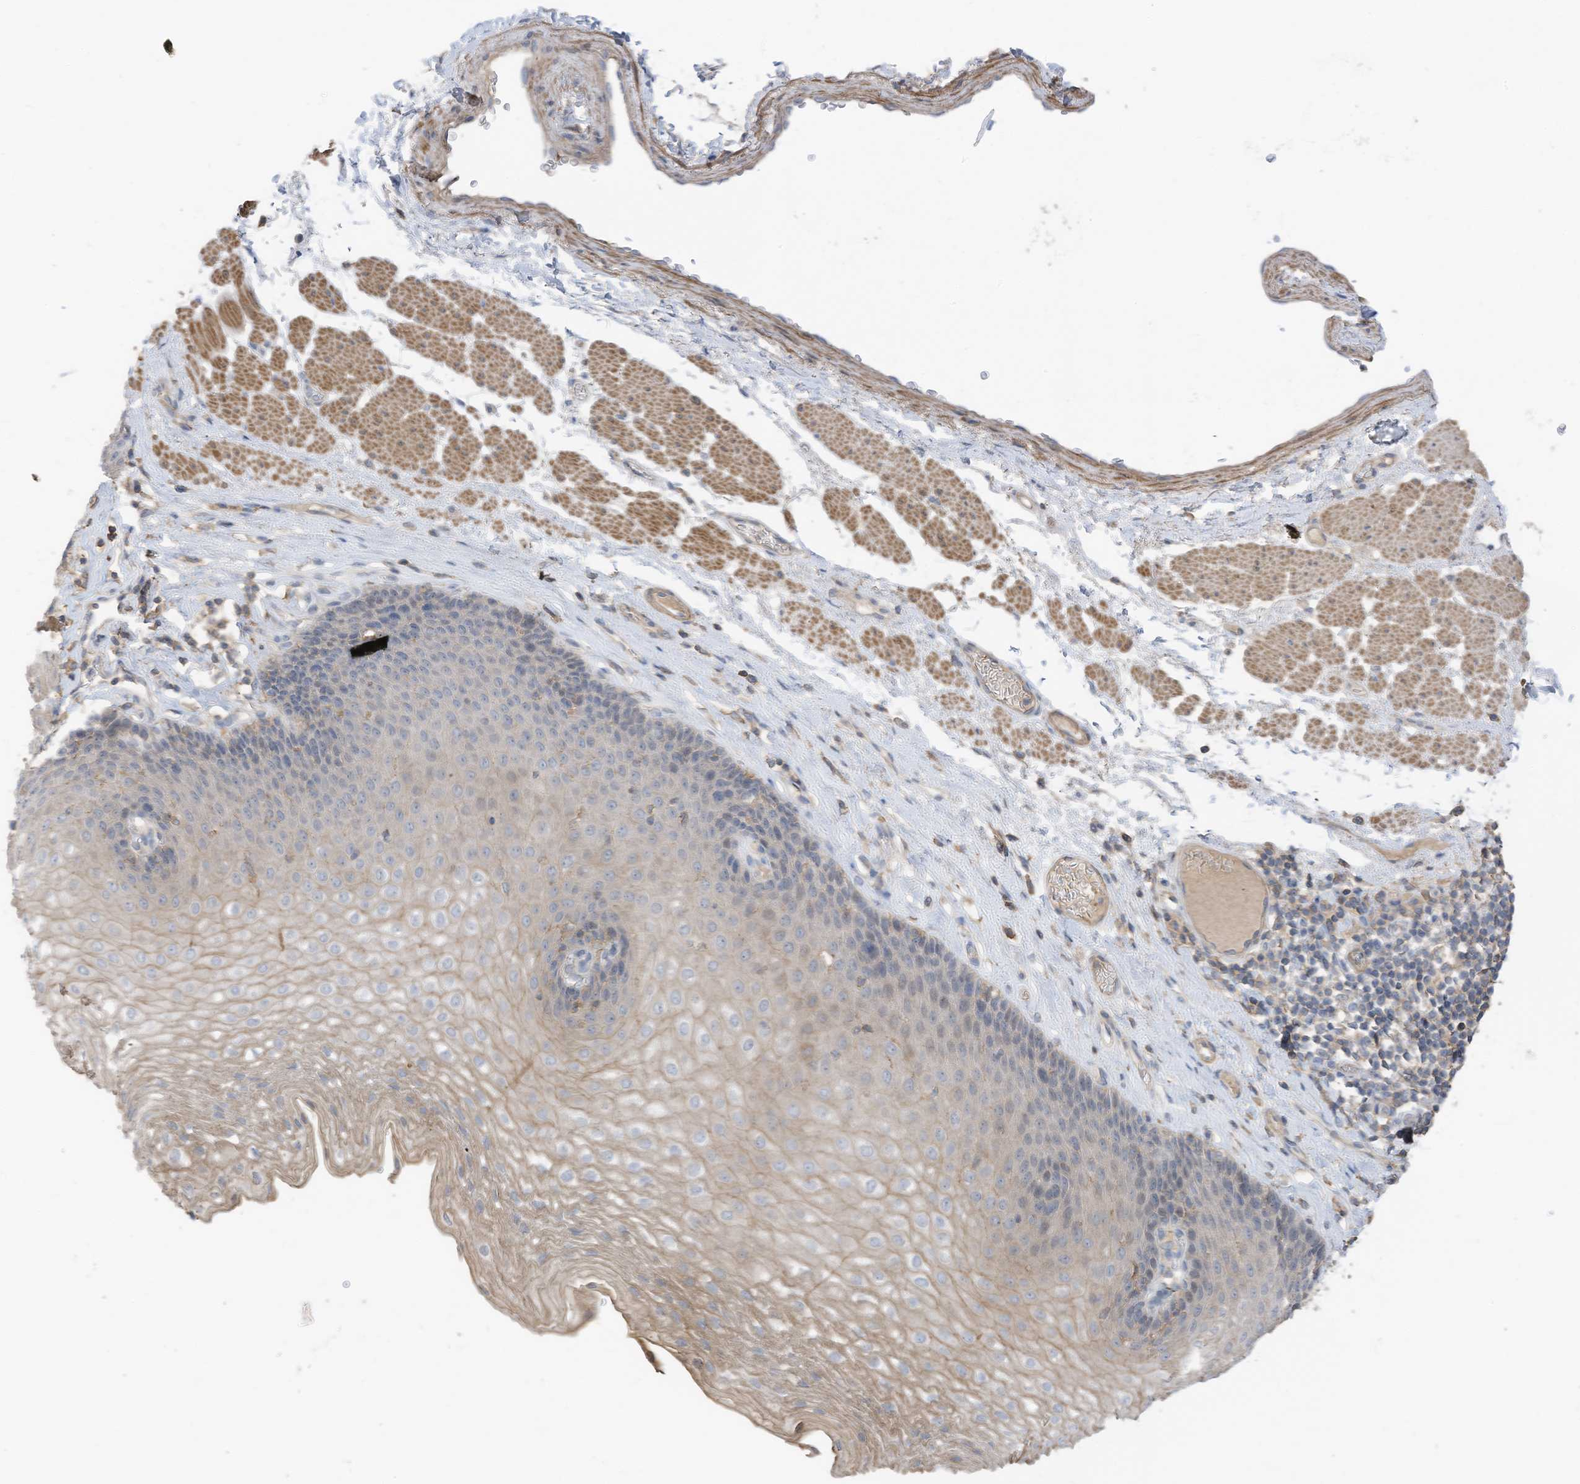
{"staining": {"intensity": "weak", "quantity": "<25%", "location": "cytoplasmic/membranous"}, "tissue": "esophagus", "cell_type": "Squamous epithelial cells", "image_type": "normal", "snomed": [{"axis": "morphology", "description": "Normal tissue, NOS"}, {"axis": "topography", "description": "Esophagus"}], "caption": "Esophagus was stained to show a protein in brown. There is no significant positivity in squamous epithelial cells.", "gene": "SLFN14", "patient": {"sex": "female", "age": 66}}